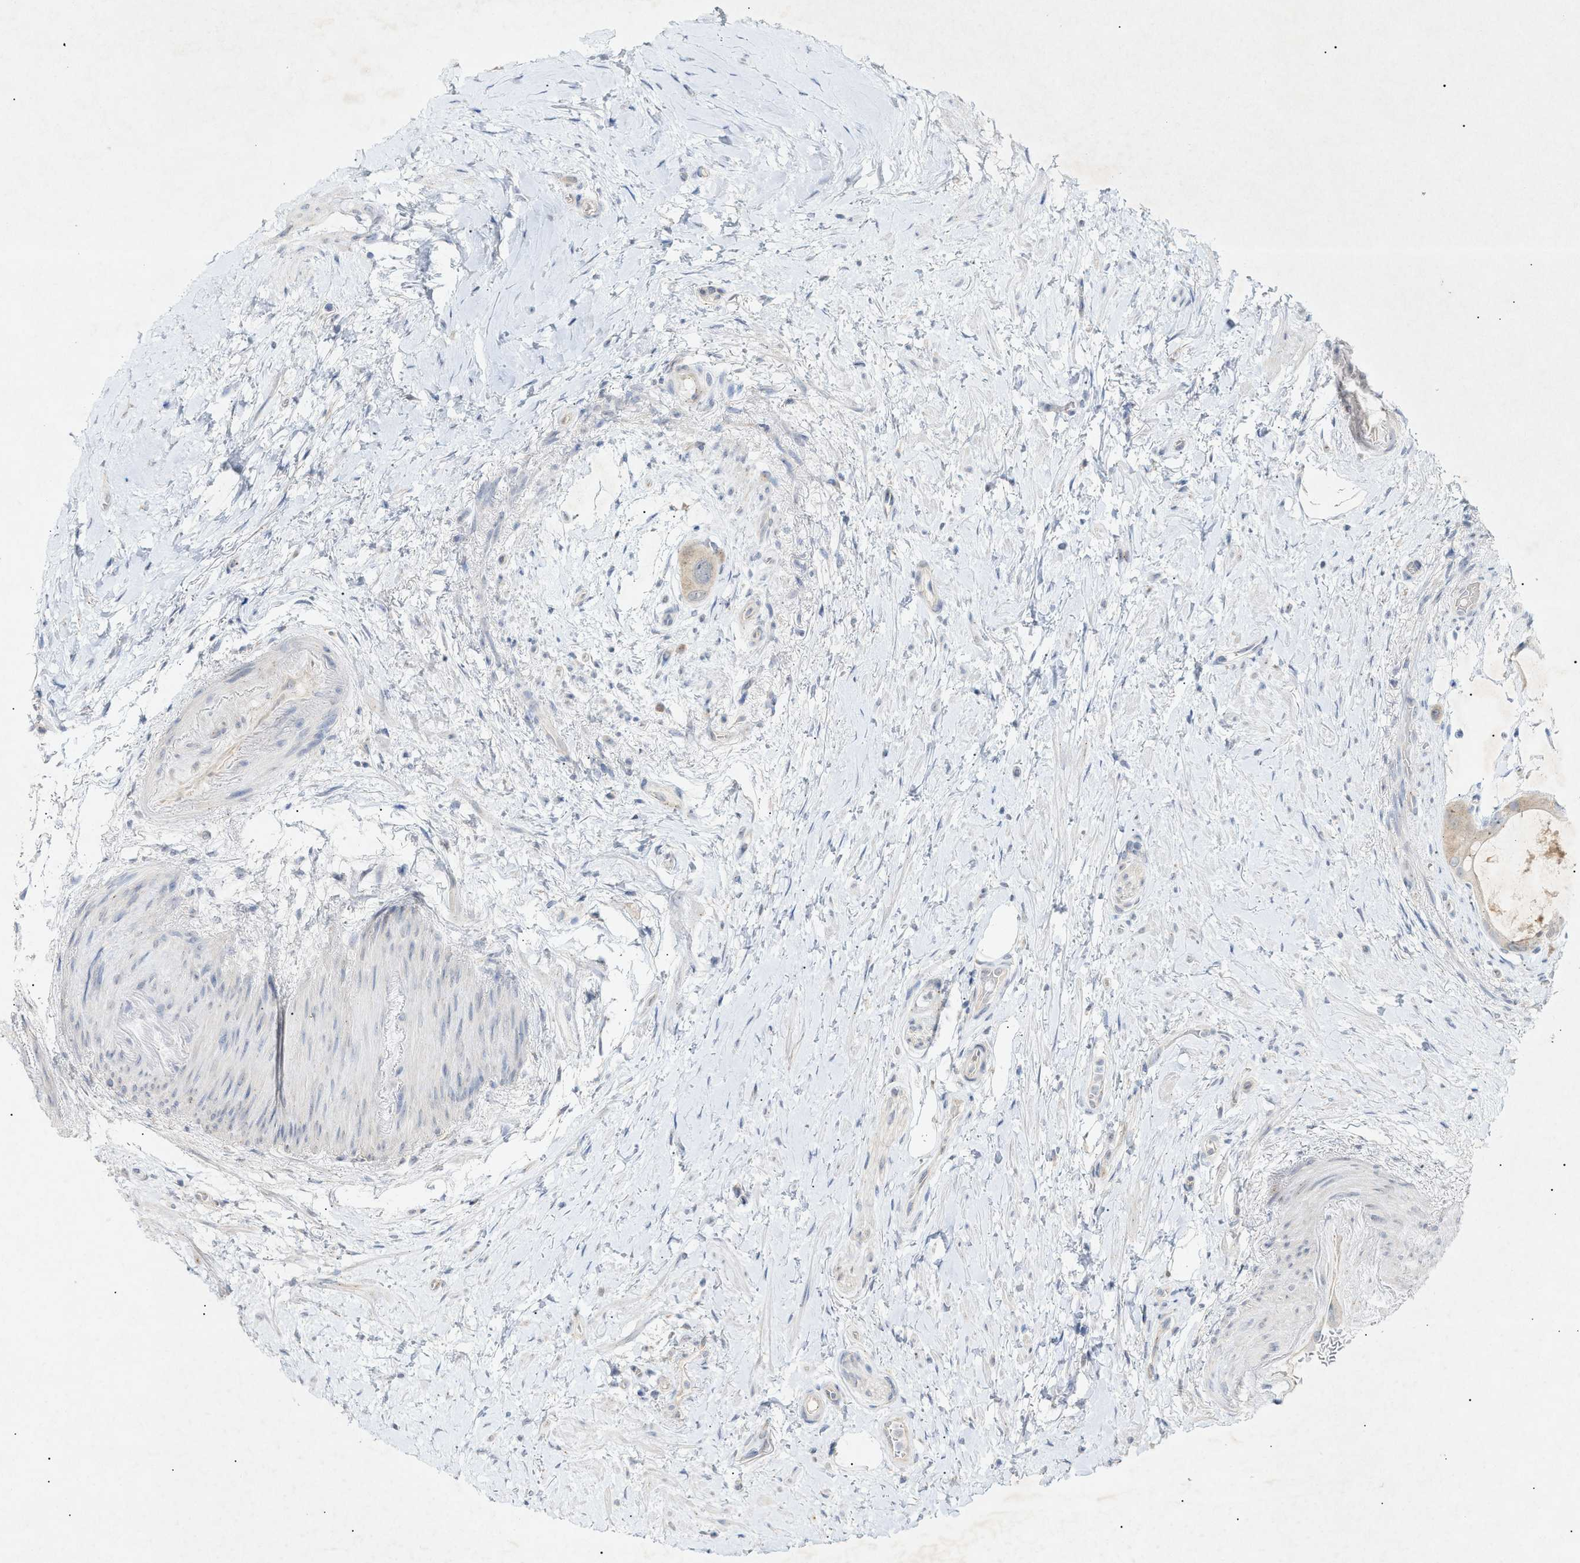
{"staining": {"intensity": "weak", "quantity": ">75%", "location": "cytoplasmic/membranous"}, "tissue": "colorectal cancer", "cell_type": "Tumor cells", "image_type": "cancer", "snomed": [{"axis": "morphology", "description": "Adenocarcinoma, NOS"}, {"axis": "topography", "description": "Rectum"}], "caption": "About >75% of tumor cells in human colorectal cancer exhibit weak cytoplasmic/membranous protein staining as visualized by brown immunohistochemical staining.", "gene": "SLC25A31", "patient": {"sex": "male", "age": 51}}